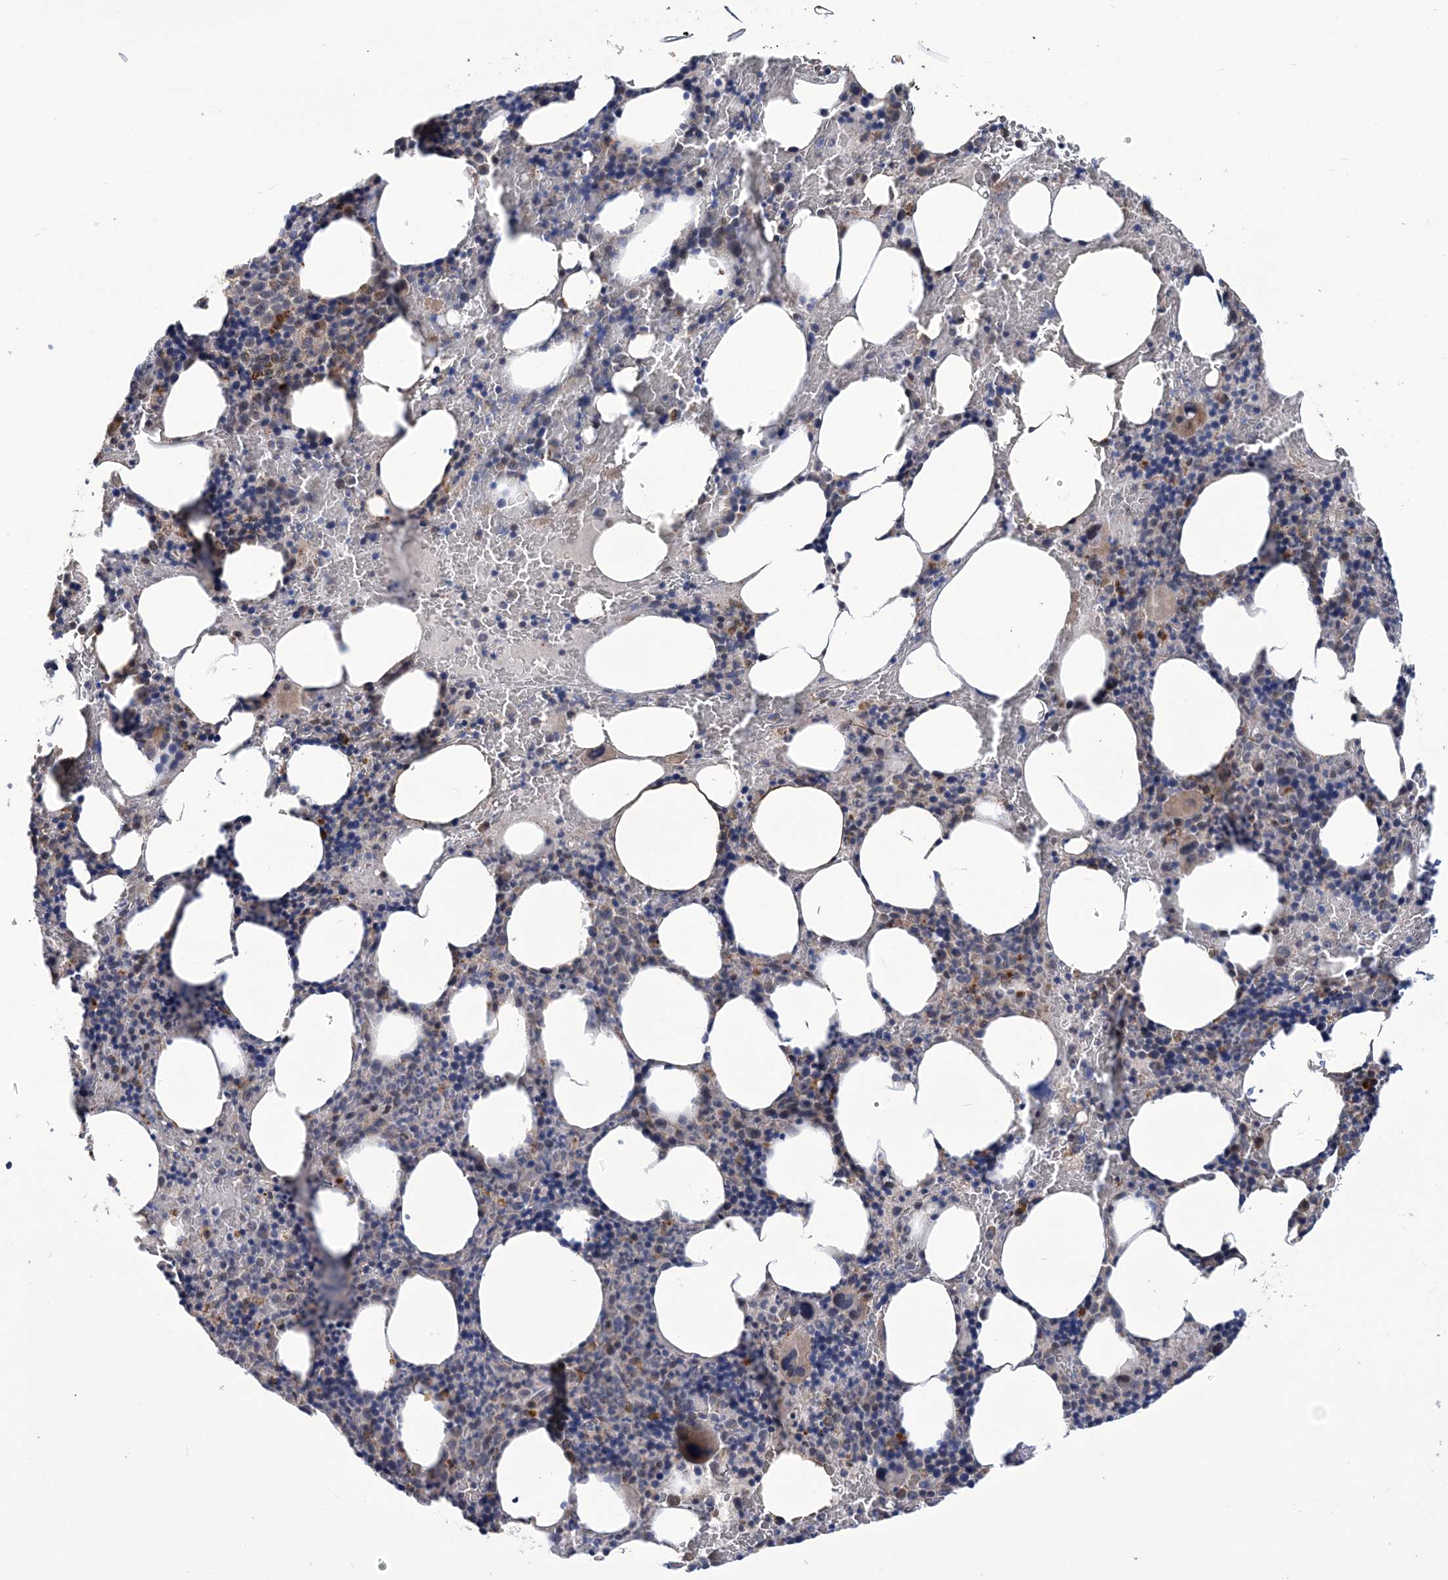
{"staining": {"intensity": "weak", "quantity": "<25%", "location": "cytoplasmic/membranous"}, "tissue": "bone marrow", "cell_type": "Hematopoietic cells", "image_type": "normal", "snomed": [{"axis": "morphology", "description": "Normal tissue, NOS"}, {"axis": "topography", "description": "Bone marrow"}], "caption": "High power microscopy photomicrograph of an IHC histopathology image of benign bone marrow, revealing no significant staining in hematopoietic cells. (Brightfield microscopy of DAB (3,3'-diaminobenzidine) immunohistochemistry at high magnification).", "gene": "PPP2R2B", "patient": {"sex": "male", "age": 62}}